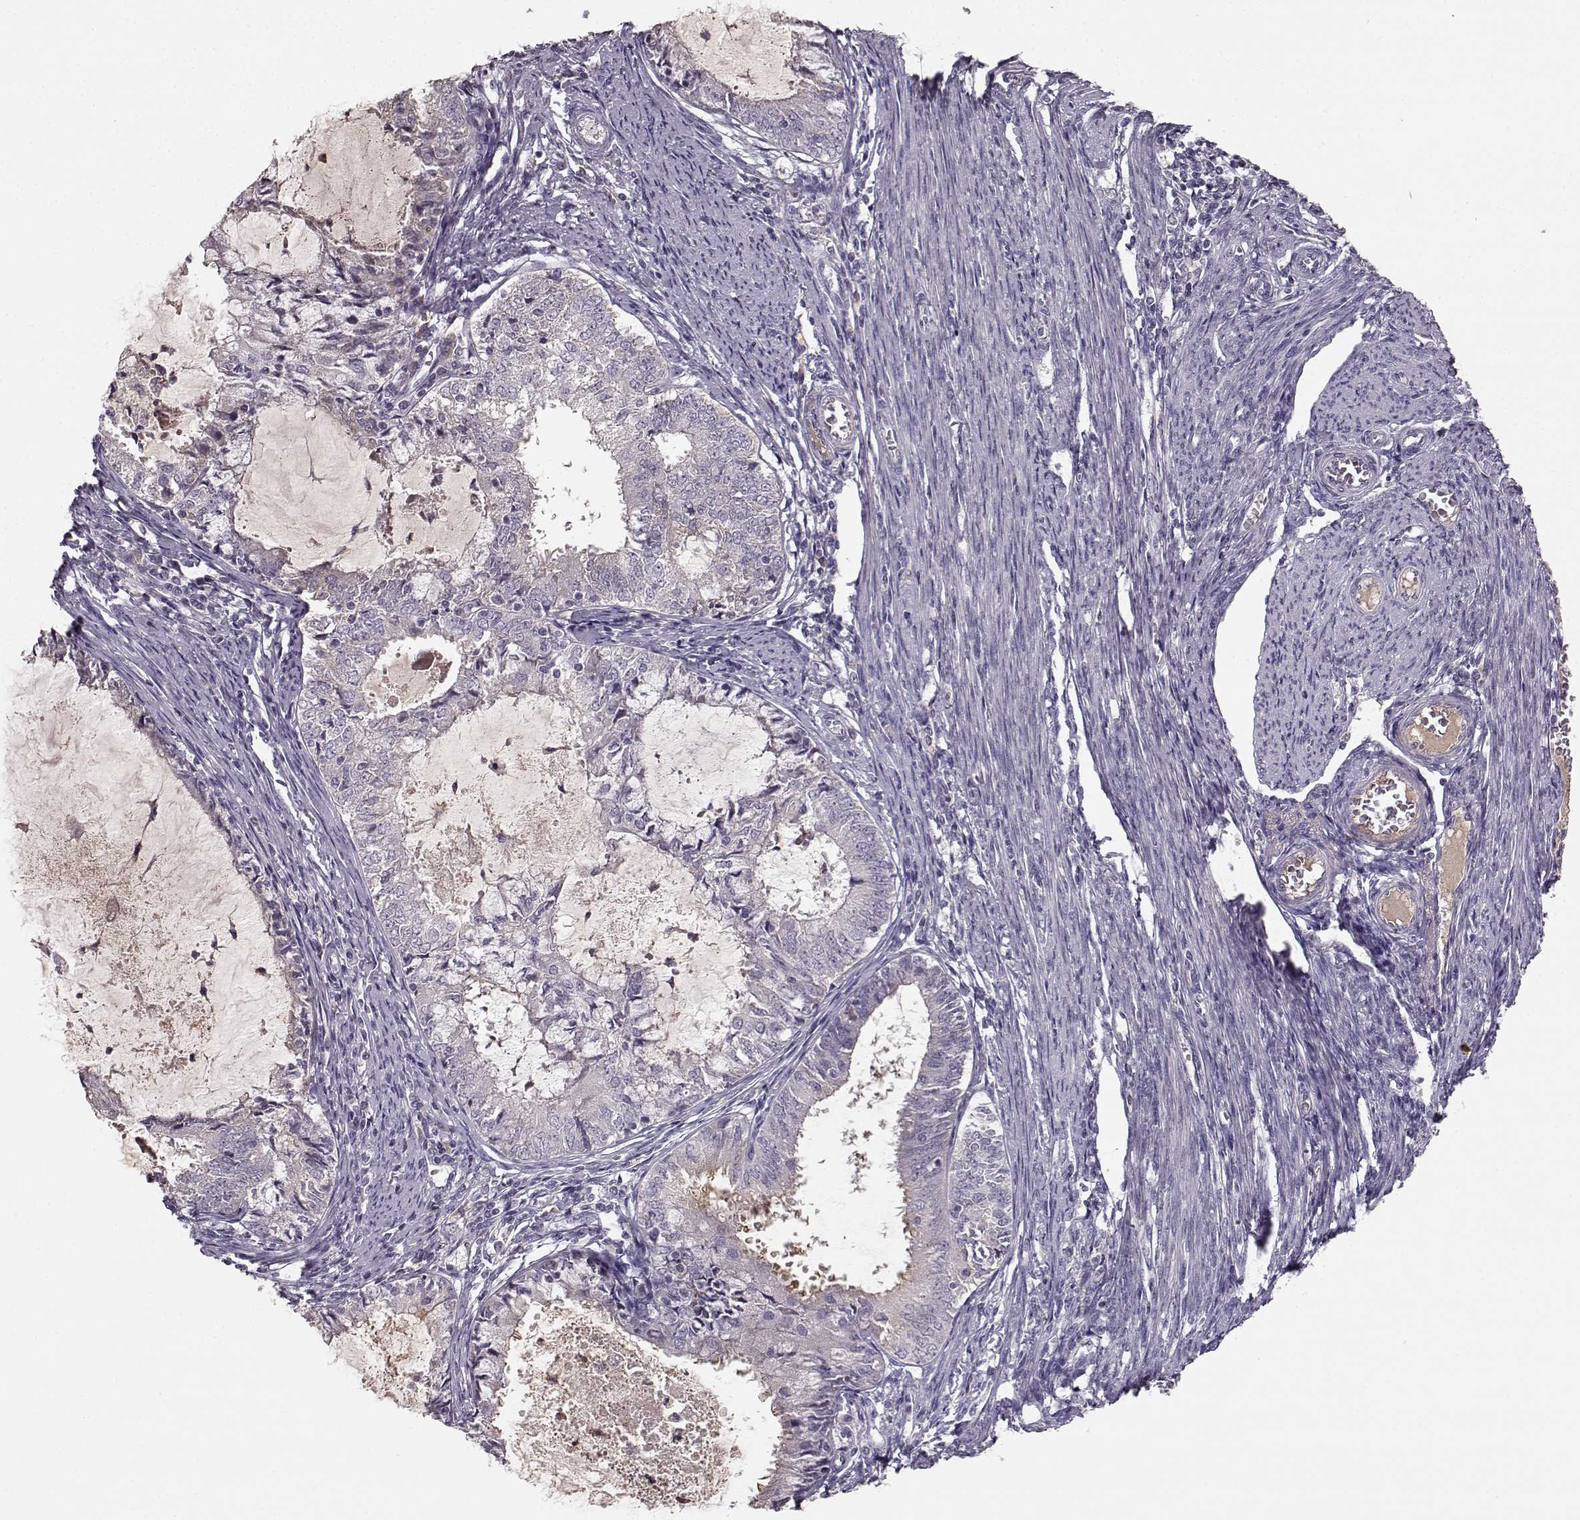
{"staining": {"intensity": "negative", "quantity": "none", "location": "none"}, "tissue": "endometrial cancer", "cell_type": "Tumor cells", "image_type": "cancer", "snomed": [{"axis": "morphology", "description": "Adenocarcinoma, NOS"}, {"axis": "topography", "description": "Endometrium"}], "caption": "Tumor cells are negative for brown protein staining in adenocarcinoma (endometrial).", "gene": "YJEFN3", "patient": {"sex": "female", "age": 57}}